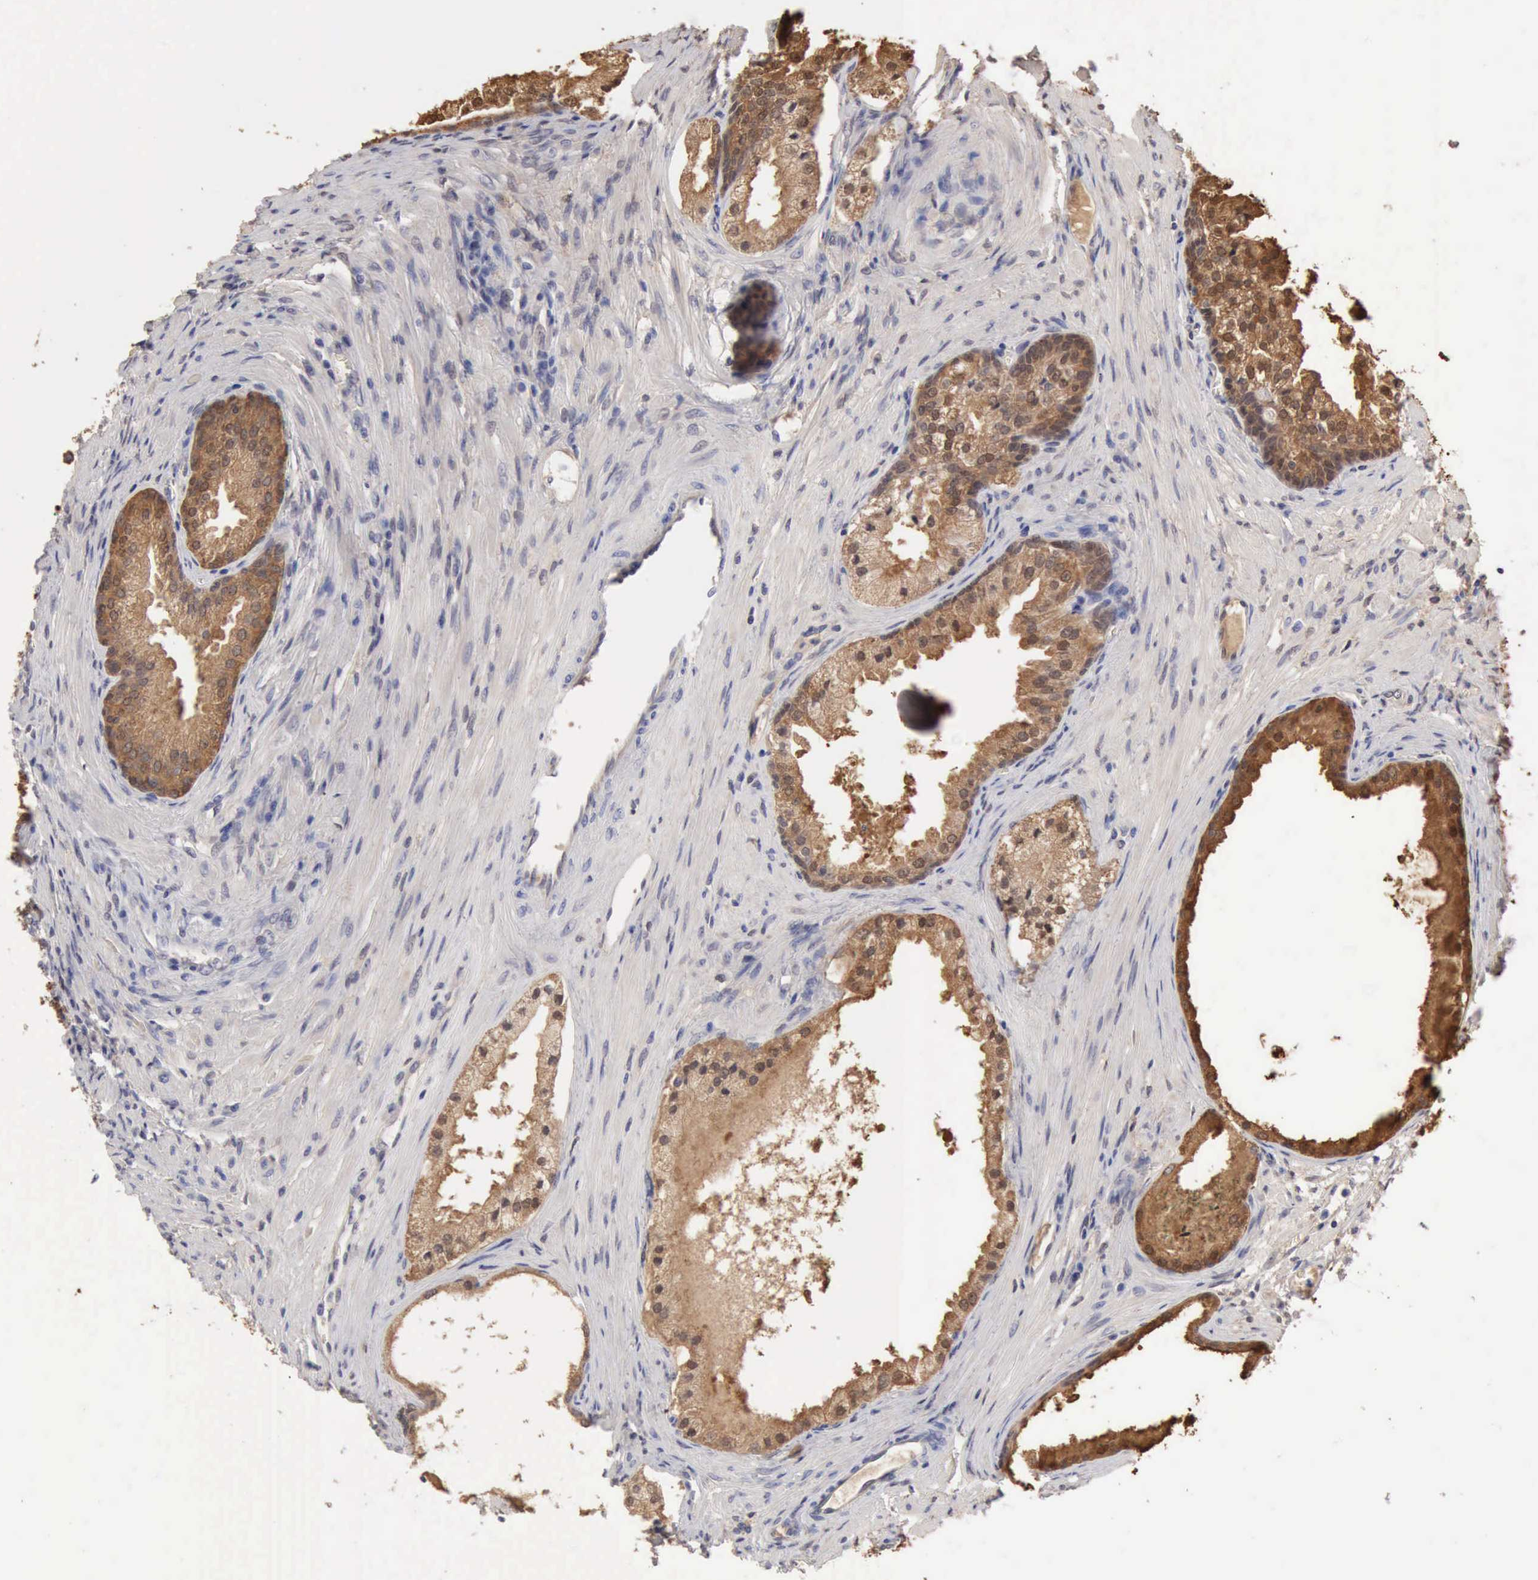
{"staining": {"intensity": "moderate", "quantity": ">75%", "location": "cytoplasmic/membranous,nuclear"}, "tissue": "prostate cancer", "cell_type": "Tumor cells", "image_type": "cancer", "snomed": [{"axis": "morphology", "description": "Adenocarcinoma, Medium grade"}, {"axis": "topography", "description": "Prostate"}], "caption": "Immunohistochemical staining of prostate medium-grade adenocarcinoma displays medium levels of moderate cytoplasmic/membranous and nuclear protein positivity in approximately >75% of tumor cells.", "gene": "PTGR2", "patient": {"sex": "male", "age": 70}}